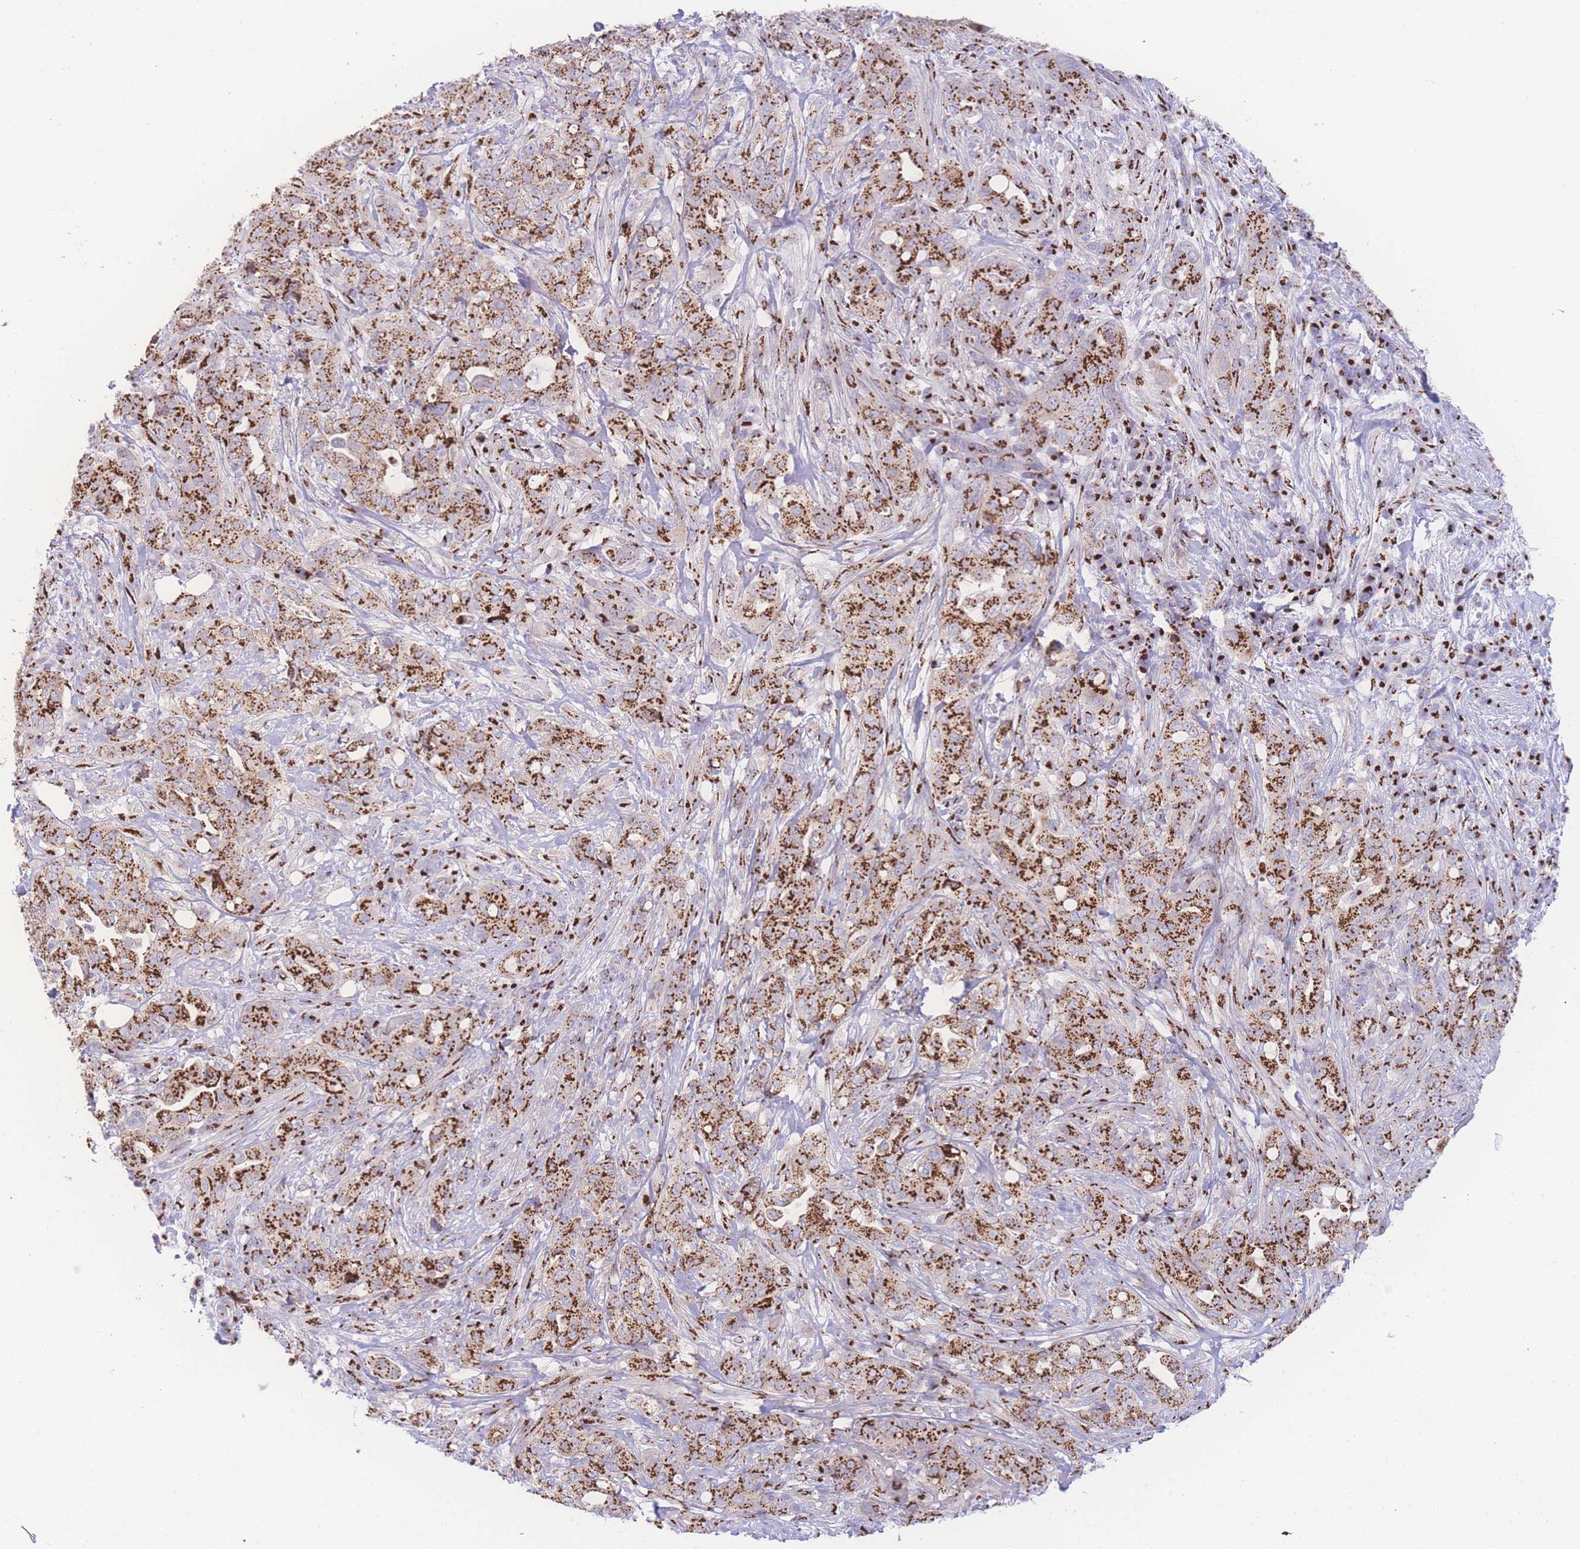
{"staining": {"intensity": "strong", "quantity": ">75%", "location": "cytoplasmic/membranous"}, "tissue": "pancreatic cancer", "cell_type": "Tumor cells", "image_type": "cancer", "snomed": [{"axis": "morphology", "description": "Normal tissue, NOS"}, {"axis": "morphology", "description": "Adenocarcinoma, NOS"}, {"axis": "topography", "description": "Lymph node"}, {"axis": "topography", "description": "Pancreas"}], "caption": "An immunohistochemistry (IHC) photomicrograph of neoplastic tissue is shown. Protein staining in brown shows strong cytoplasmic/membranous positivity in adenocarcinoma (pancreatic) within tumor cells. Nuclei are stained in blue.", "gene": "GOLM2", "patient": {"sex": "female", "age": 67}}